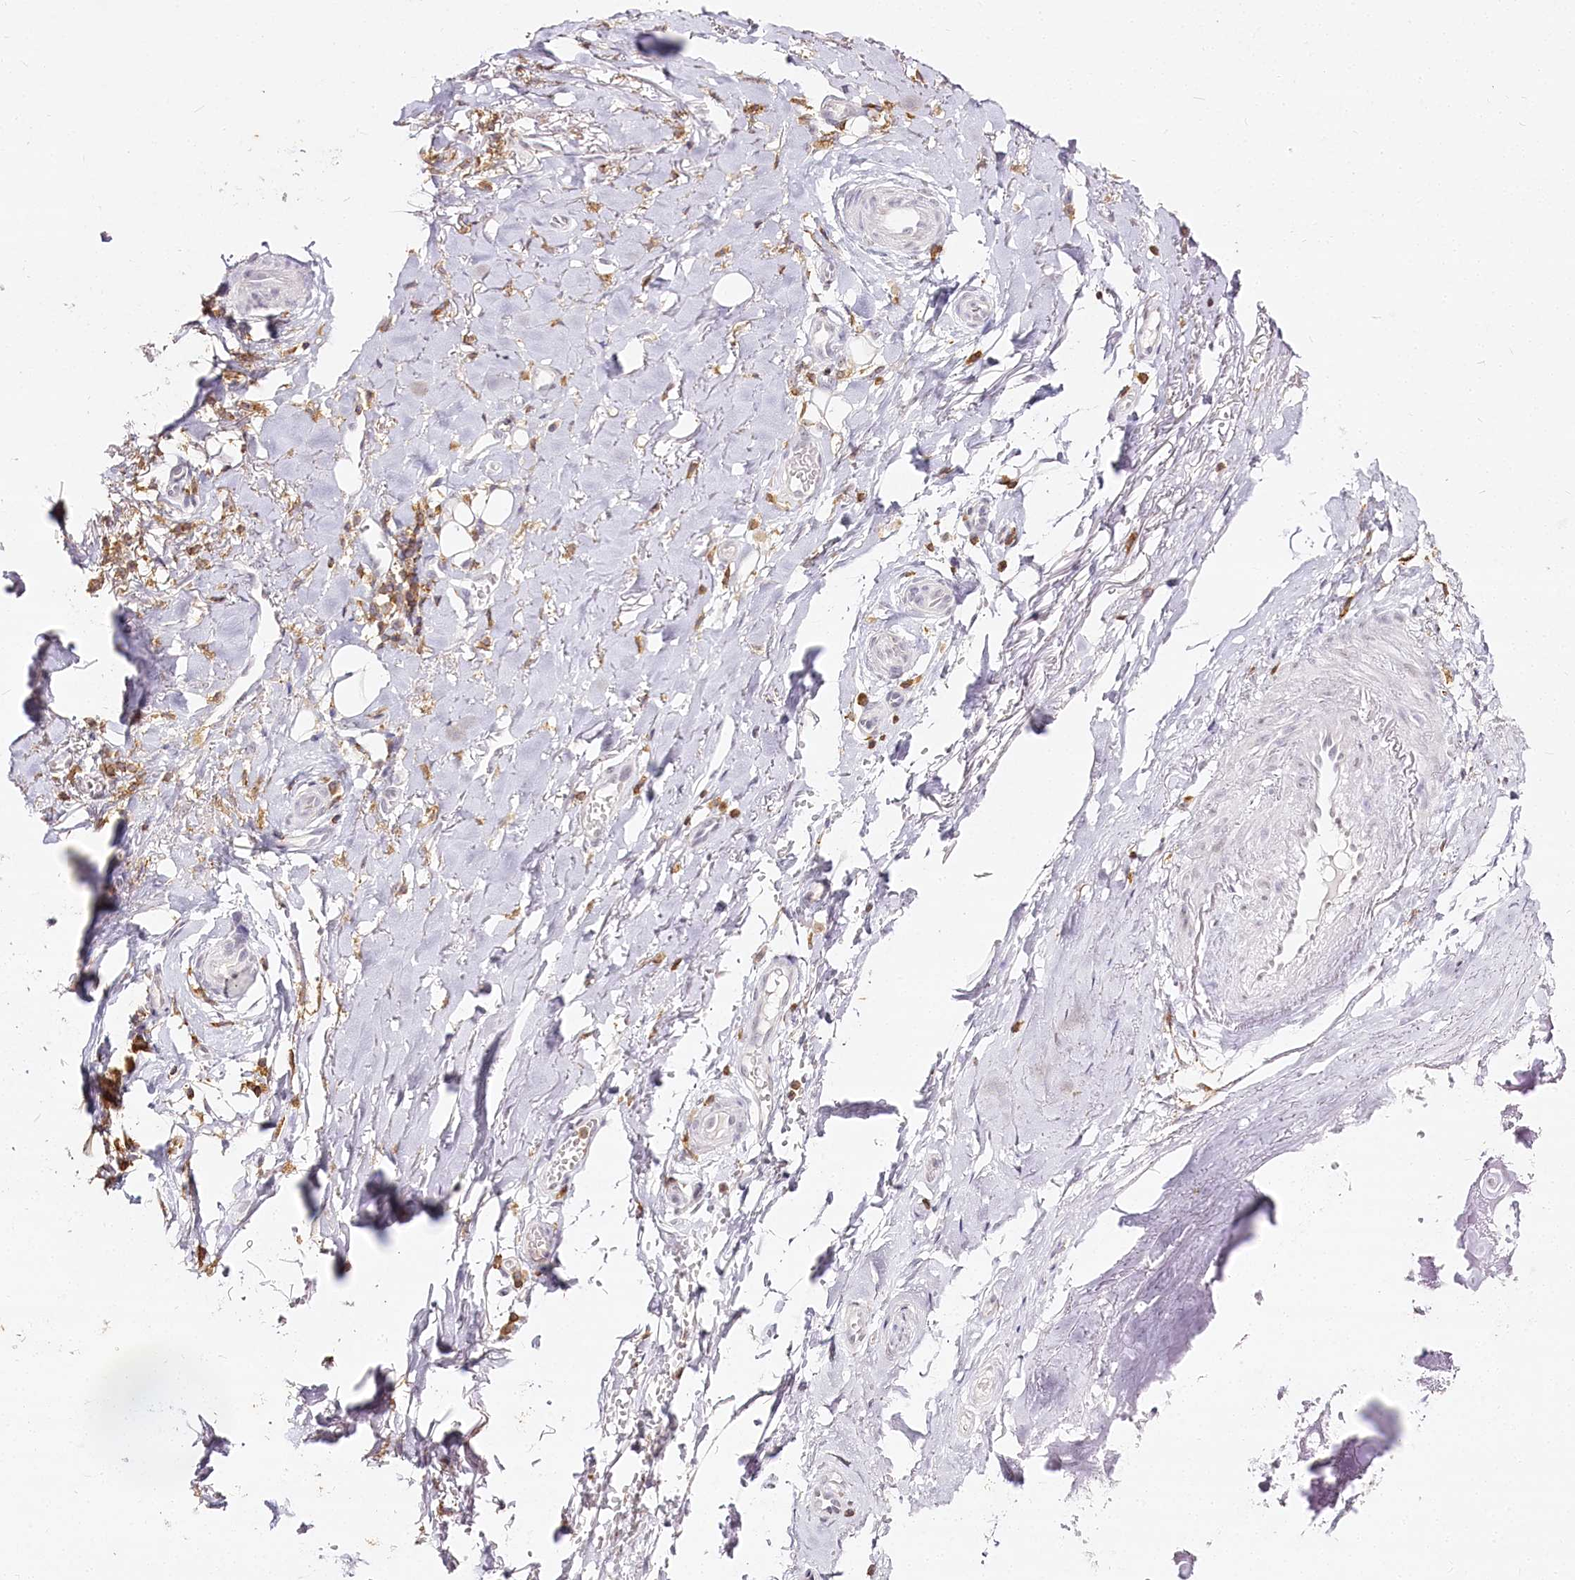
{"staining": {"intensity": "negative", "quantity": "none", "location": "none"}, "tissue": "adipose tissue", "cell_type": "Adipocytes", "image_type": "normal", "snomed": [{"axis": "morphology", "description": "Normal tissue, NOS"}, {"axis": "morphology", "description": "Basal cell carcinoma"}, {"axis": "topography", "description": "Skin"}], "caption": "The immunohistochemistry image has no significant expression in adipocytes of adipose tissue. (DAB IHC with hematoxylin counter stain).", "gene": "DOCK2", "patient": {"sex": "female", "age": 89}}